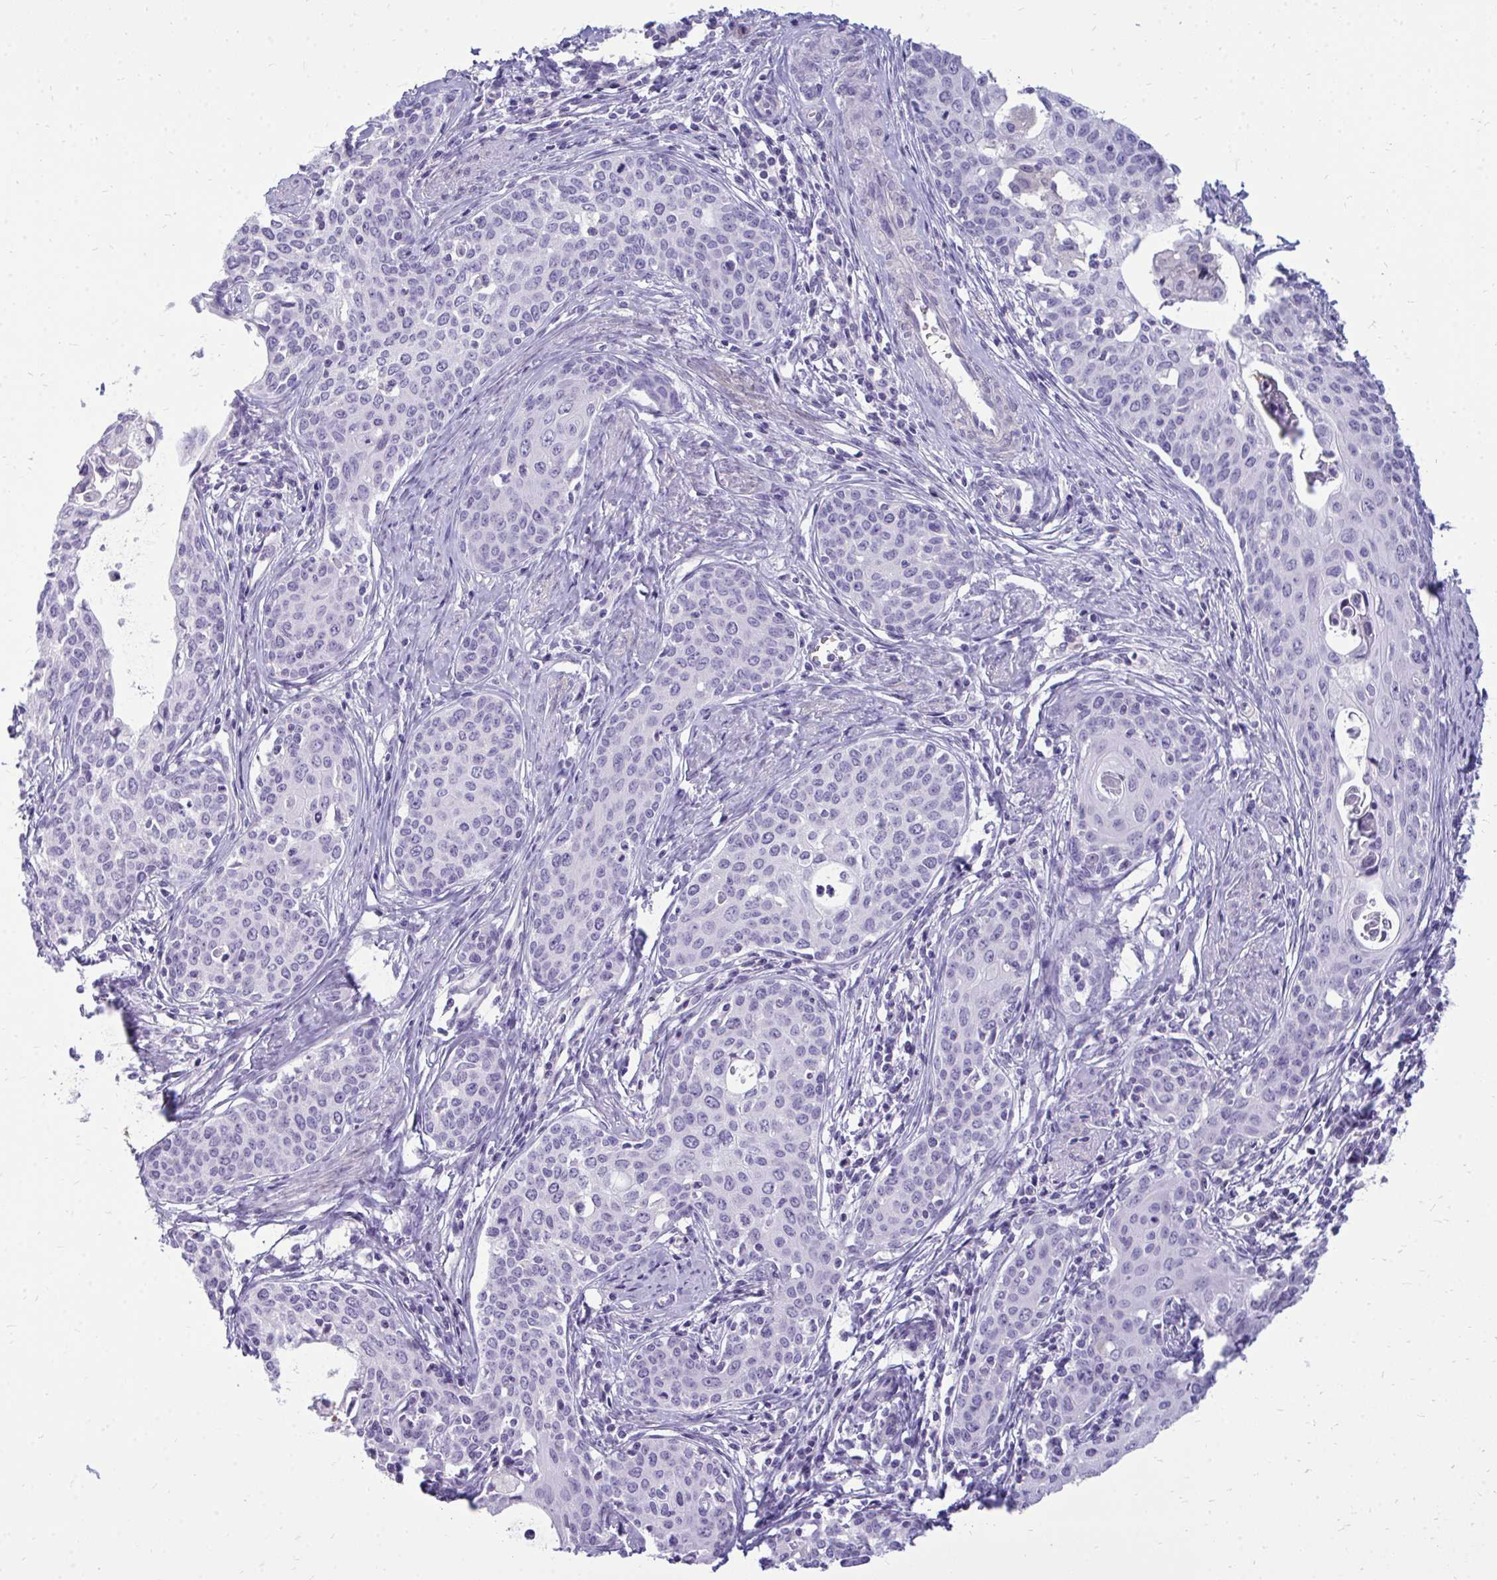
{"staining": {"intensity": "negative", "quantity": "none", "location": "none"}, "tissue": "cervical cancer", "cell_type": "Tumor cells", "image_type": "cancer", "snomed": [{"axis": "morphology", "description": "Squamous cell carcinoma, NOS"}, {"axis": "morphology", "description": "Adenocarcinoma, NOS"}, {"axis": "topography", "description": "Cervix"}], "caption": "Protein analysis of cervical cancer (squamous cell carcinoma) exhibits no significant staining in tumor cells.", "gene": "FABP3", "patient": {"sex": "female", "age": 52}}